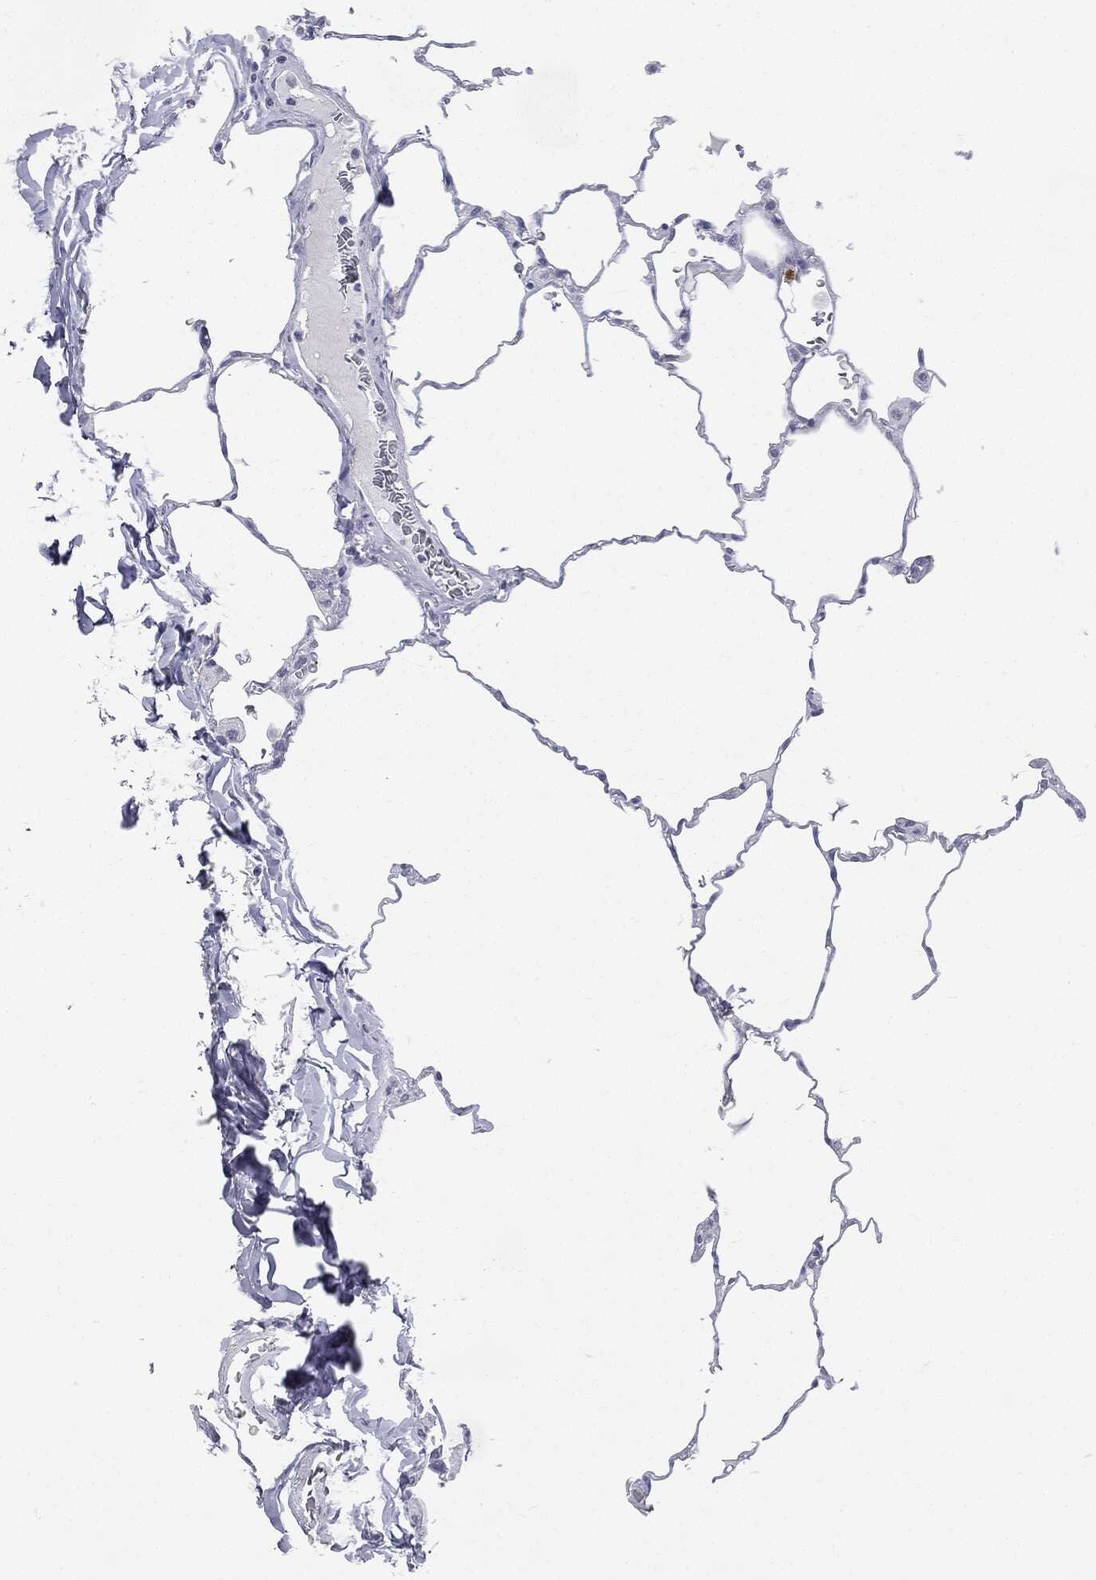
{"staining": {"intensity": "negative", "quantity": "none", "location": "none"}, "tissue": "lung", "cell_type": "Alveolar cells", "image_type": "normal", "snomed": [{"axis": "morphology", "description": "Normal tissue, NOS"}, {"axis": "morphology", "description": "Adenocarcinoma, metastatic, NOS"}, {"axis": "topography", "description": "Lung"}], "caption": "Unremarkable lung was stained to show a protein in brown. There is no significant positivity in alveolar cells.", "gene": "MLLT10", "patient": {"sex": "male", "age": 45}}